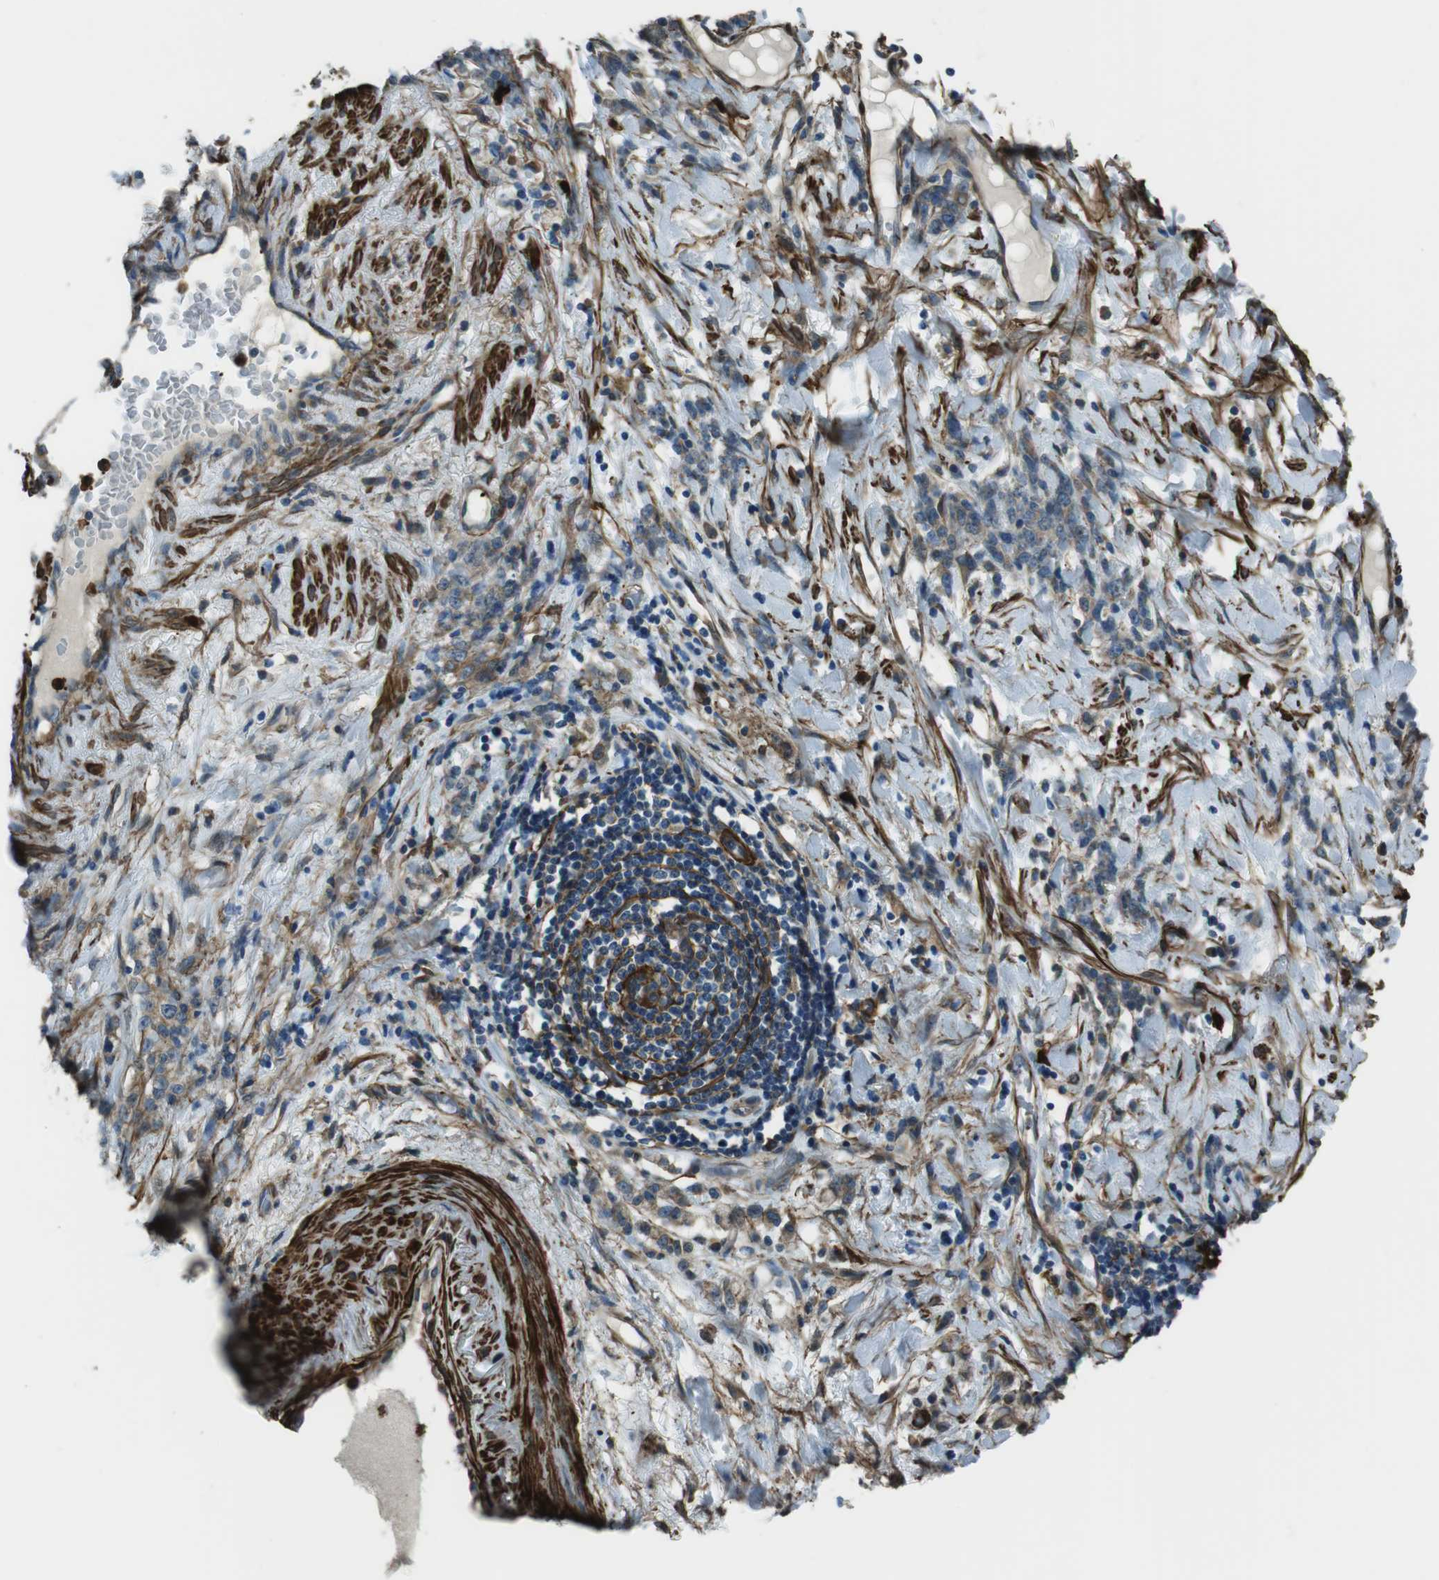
{"staining": {"intensity": "weak", "quantity": ">75%", "location": "cytoplasmic/membranous"}, "tissue": "stomach cancer", "cell_type": "Tumor cells", "image_type": "cancer", "snomed": [{"axis": "morphology", "description": "Adenocarcinoma, NOS"}, {"axis": "topography", "description": "Stomach, lower"}], "caption": "Tumor cells show low levels of weak cytoplasmic/membranous positivity in approximately >75% of cells in human stomach cancer (adenocarcinoma).", "gene": "SFT2D1", "patient": {"sex": "male", "age": 88}}